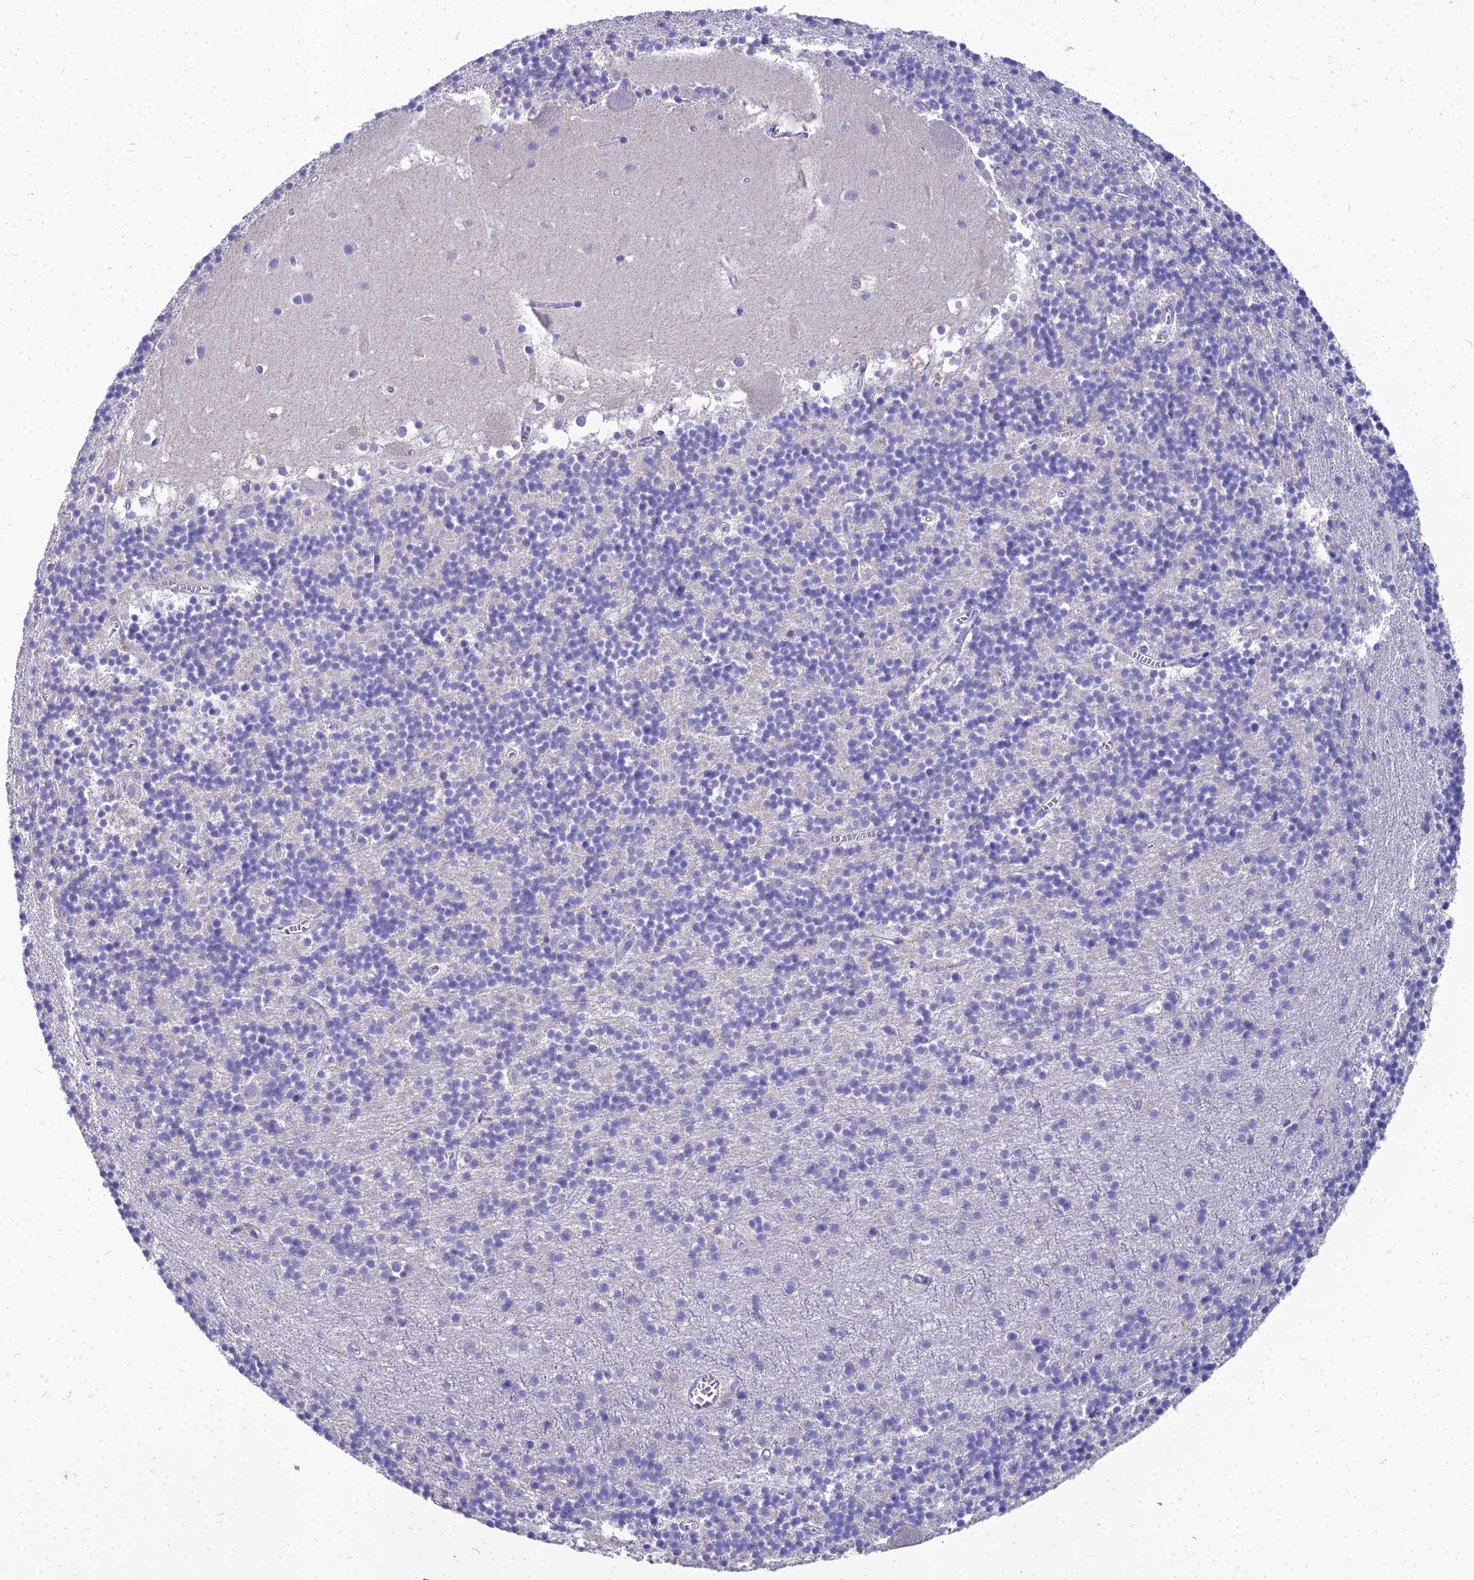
{"staining": {"intensity": "negative", "quantity": "none", "location": "none"}, "tissue": "cerebellum", "cell_type": "Cells in granular layer", "image_type": "normal", "snomed": [{"axis": "morphology", "description": "Normal tissue, NOS"}, {"axis": "topography", "description": "Cerebellum"}], "caption": "Cerebellum was stained to show a protein in brown. There is no significant expression in cells in granular layer. (DAB immunohistochemistry with hematoxylin counter stain).", "gene": "NPY", "patient": {"sex": "male", "age": 54}}